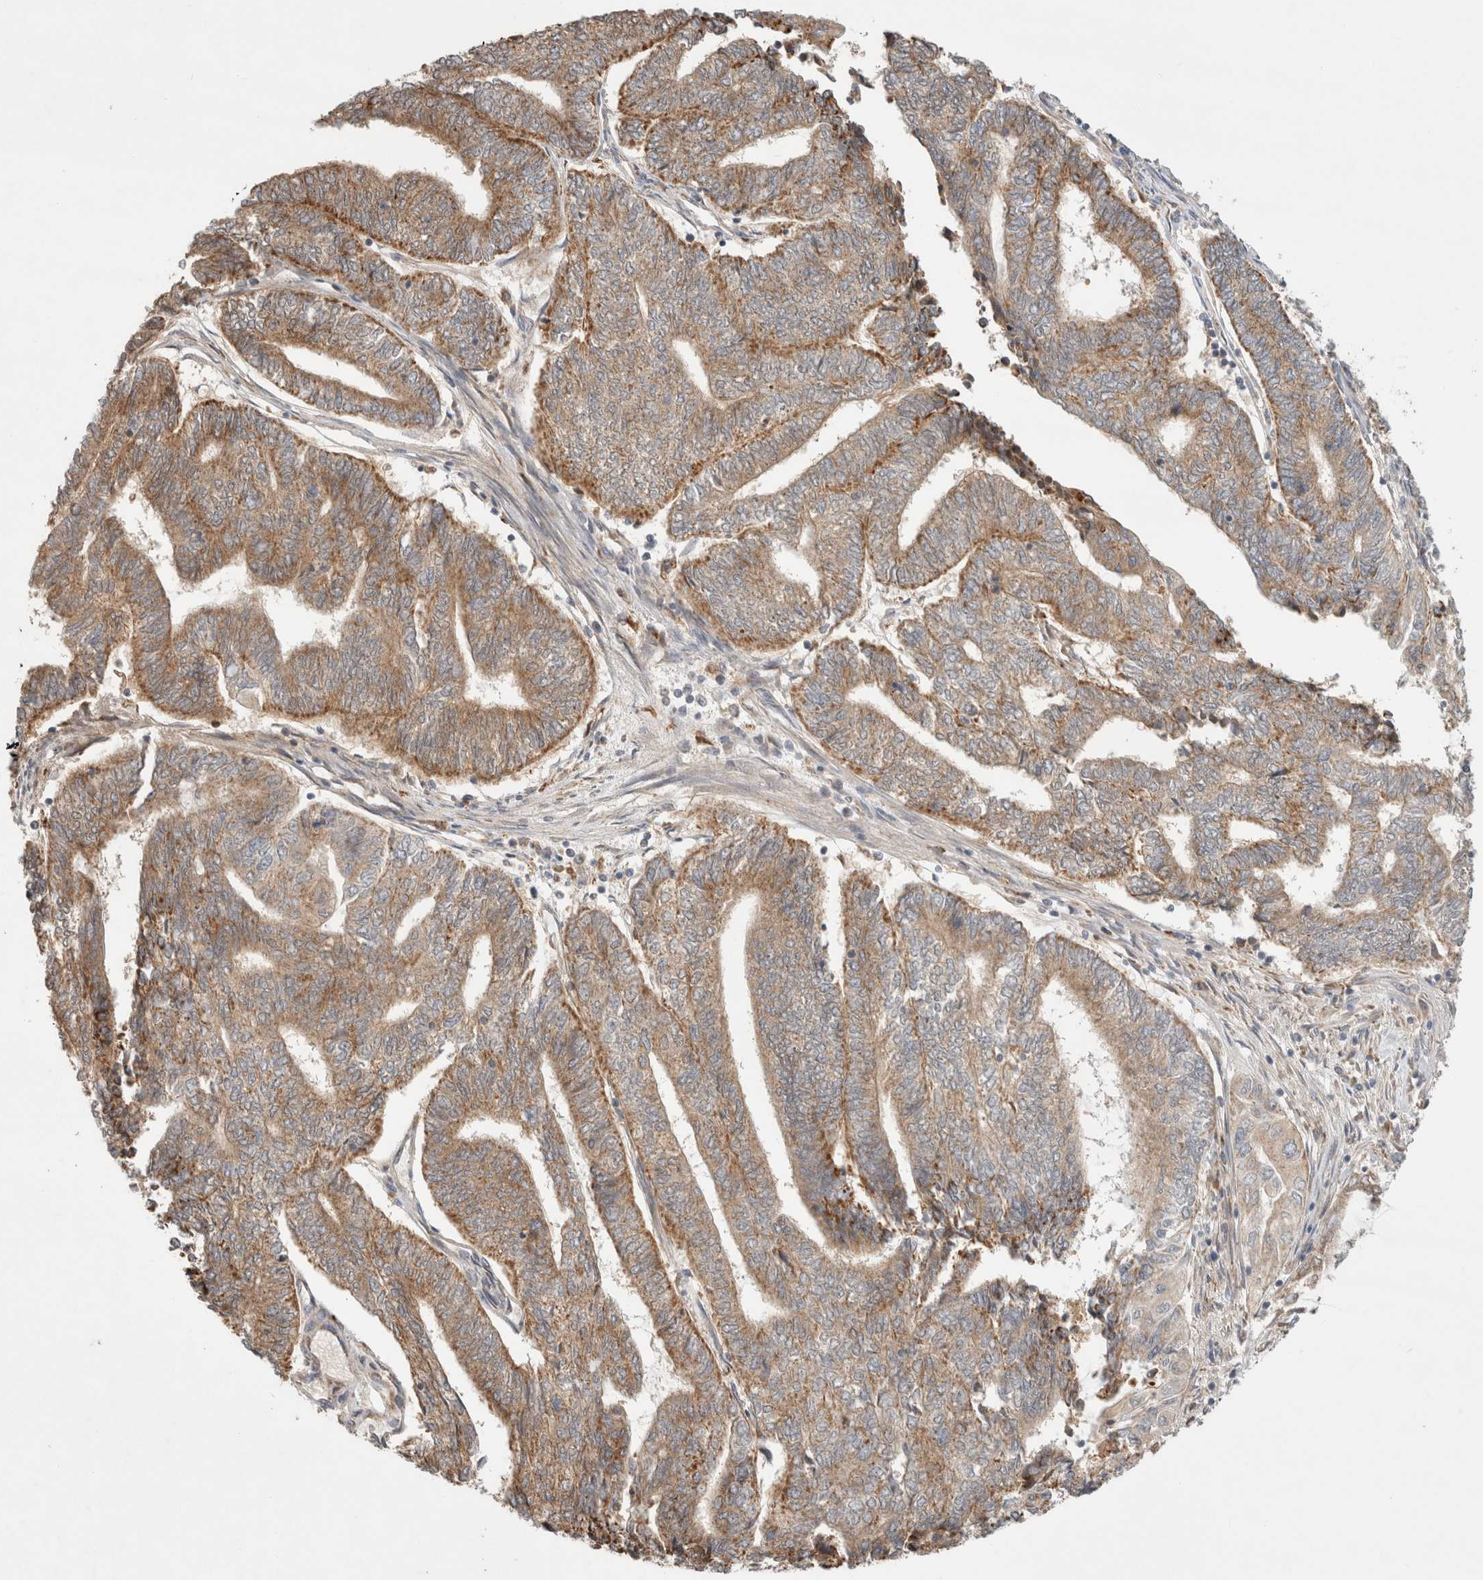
{"staining": {"intensity": "moderate", "quantity": ">75%", "location": "cytoplasmic/membranous"}, "tissue": "endometrial cancer", "cell_type": "Tumor cells", "image_type": "cancer", "snomed": [{"axis": "morphology", "description": "Adenocarcinoma, NOS"}, {"axis": "topography", "description": "Uterus"}, {"axis": "topography", "description": "Endometrium"}], "caption": "IHC (DAB (3,3'-diaminobenzidine)) staining of adenocarcinoma (endometrial) shows moderate cytoplasmic/membranous protein positivity in approximately >75% of tumor cells.", "gene": "HROB", "patient": {"sex": "female", "age": 70}}